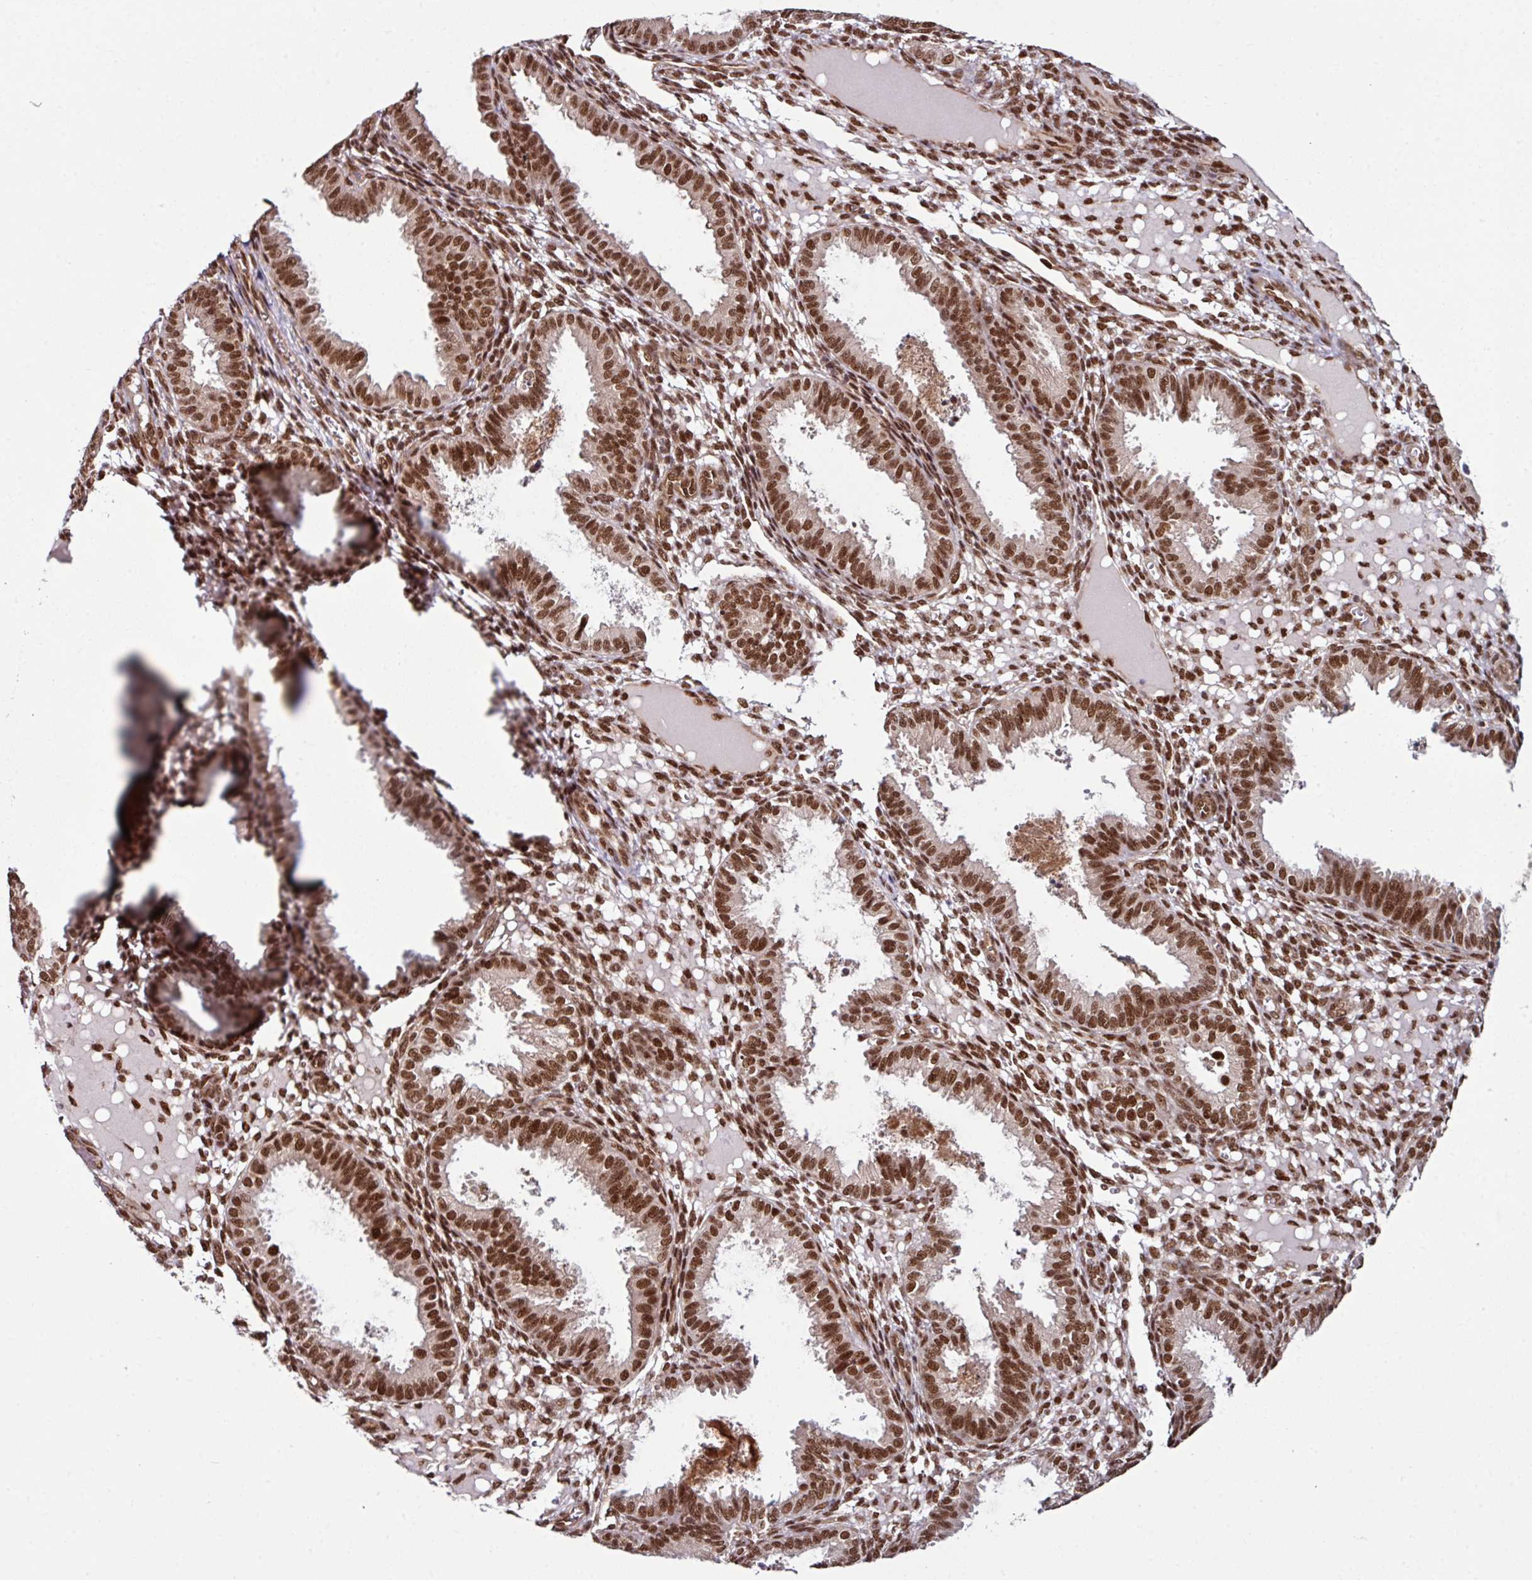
{"staining": {"intensity": "moderate", "quantity": ">75%", "location": "nuclear"}, "tissue": "endometrium", "cell_type": "Cells in endometrial stroma", "image_type": "normal", "snomed": [{"axis": "morphology", "description": "Normal tissue, NOS"}, {"axis": "topography", "description": "Endometrium"}], "caption": "This micrograph demonstrates IHC staining of unremarkable human endometrium, with medium moderate nuclear positivity in about >75% of cells in endometrial stroma.", "gene": "MORF4L2", "patient": {"sex": "female", "age": 33}}